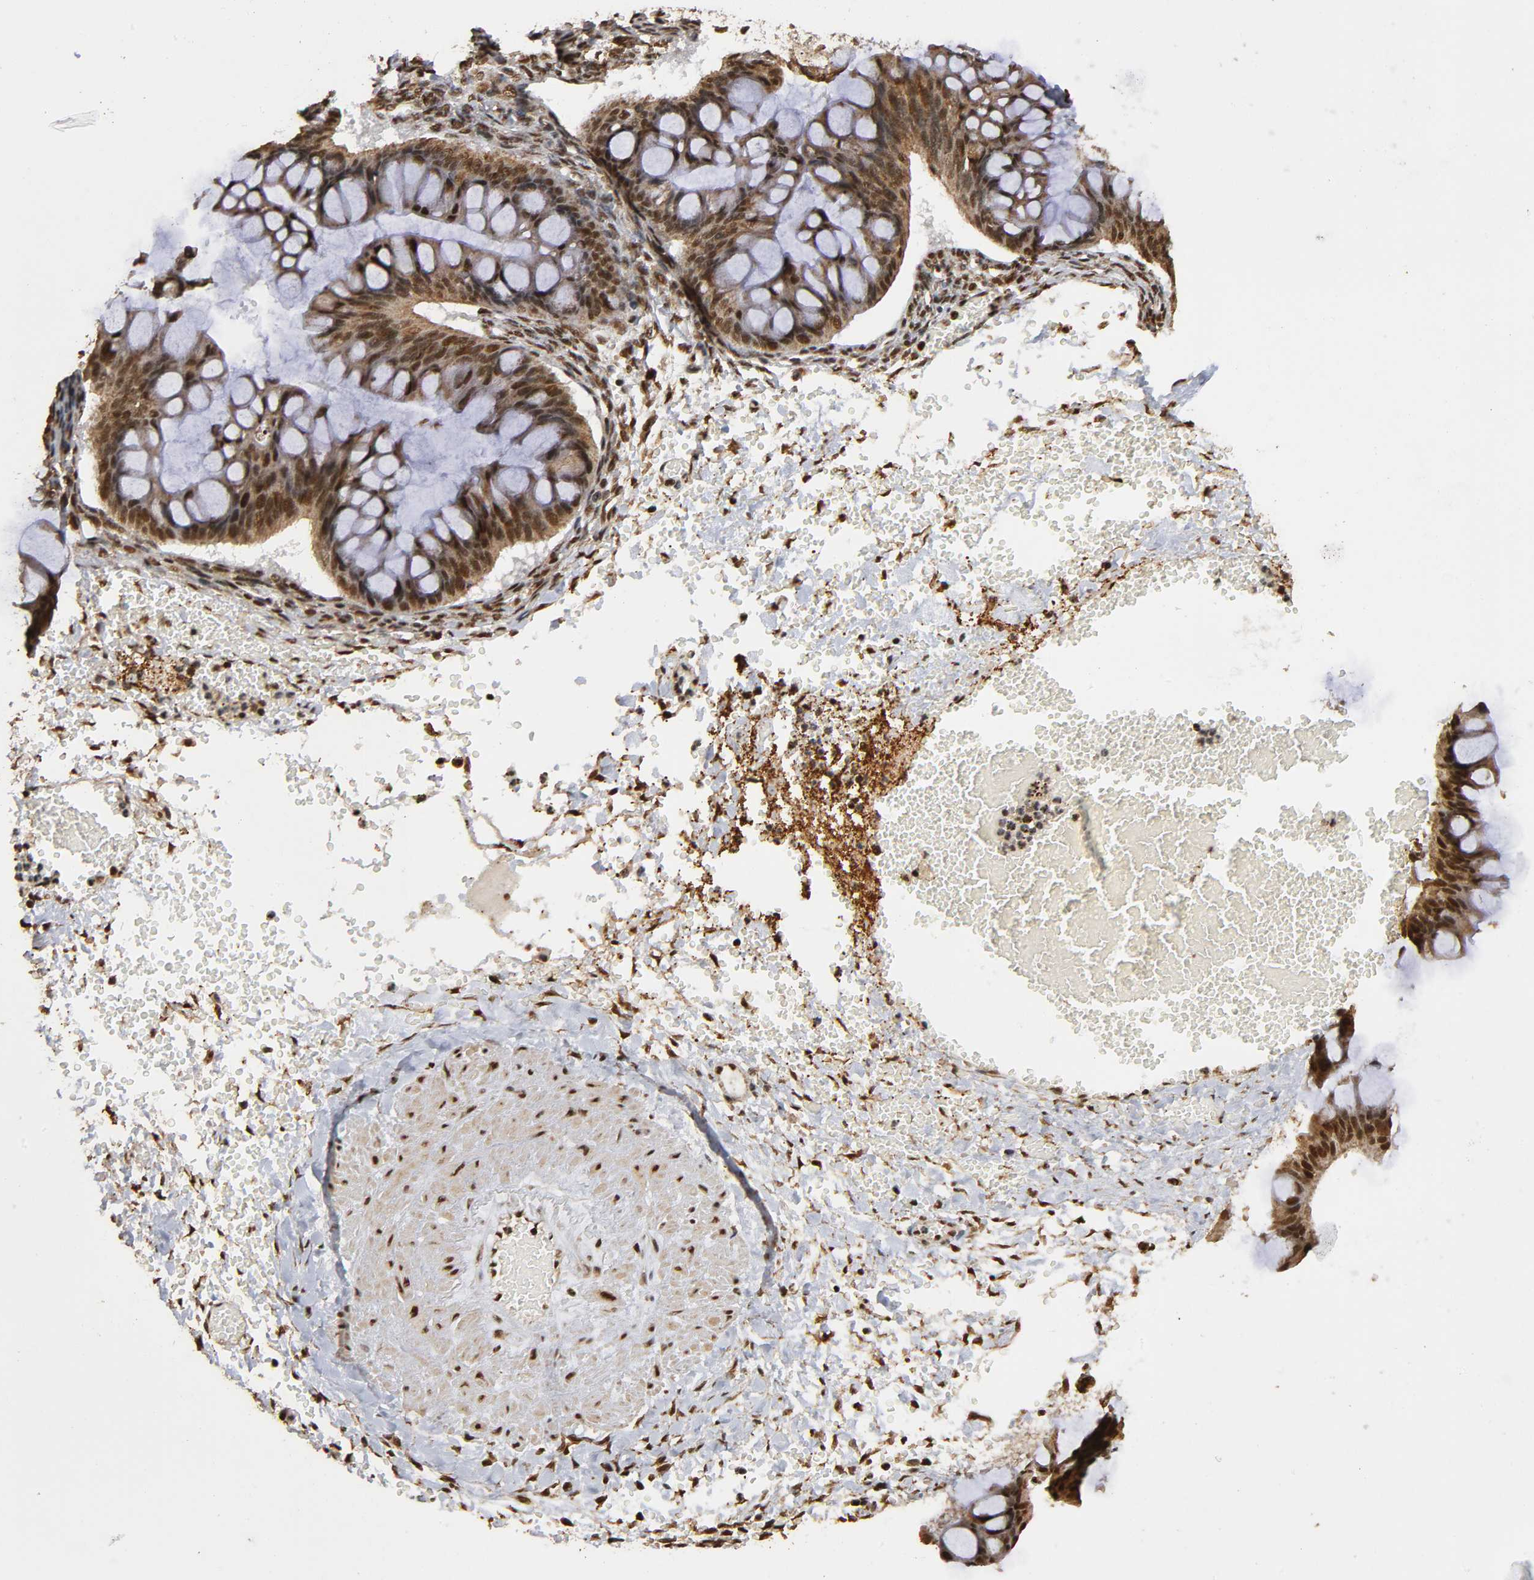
{"staining": {"intensity": "strong", "quantity": ">75%", "location": "cytoplasmic/membranous,nuclear"}, "tissue": "ovarian cancer", "cell_type": "Tumor cells", "image_type": "cancer", "snomed": [{"axis": "morphology", "description": "Cystadenocarcinoma, mucinous, NOS"}, {"axis": "topography", "description": "Ovary"}], "caption": "Ovarian cancer (mucinous cystadenocarcinoma) stained with a brown dye reveals strong cytoplasmic/membranous and nuclear positive staining in about >75% of tumor cells.", "gene": "RNF122", "patient": {"sex": "female", "age": 73}}